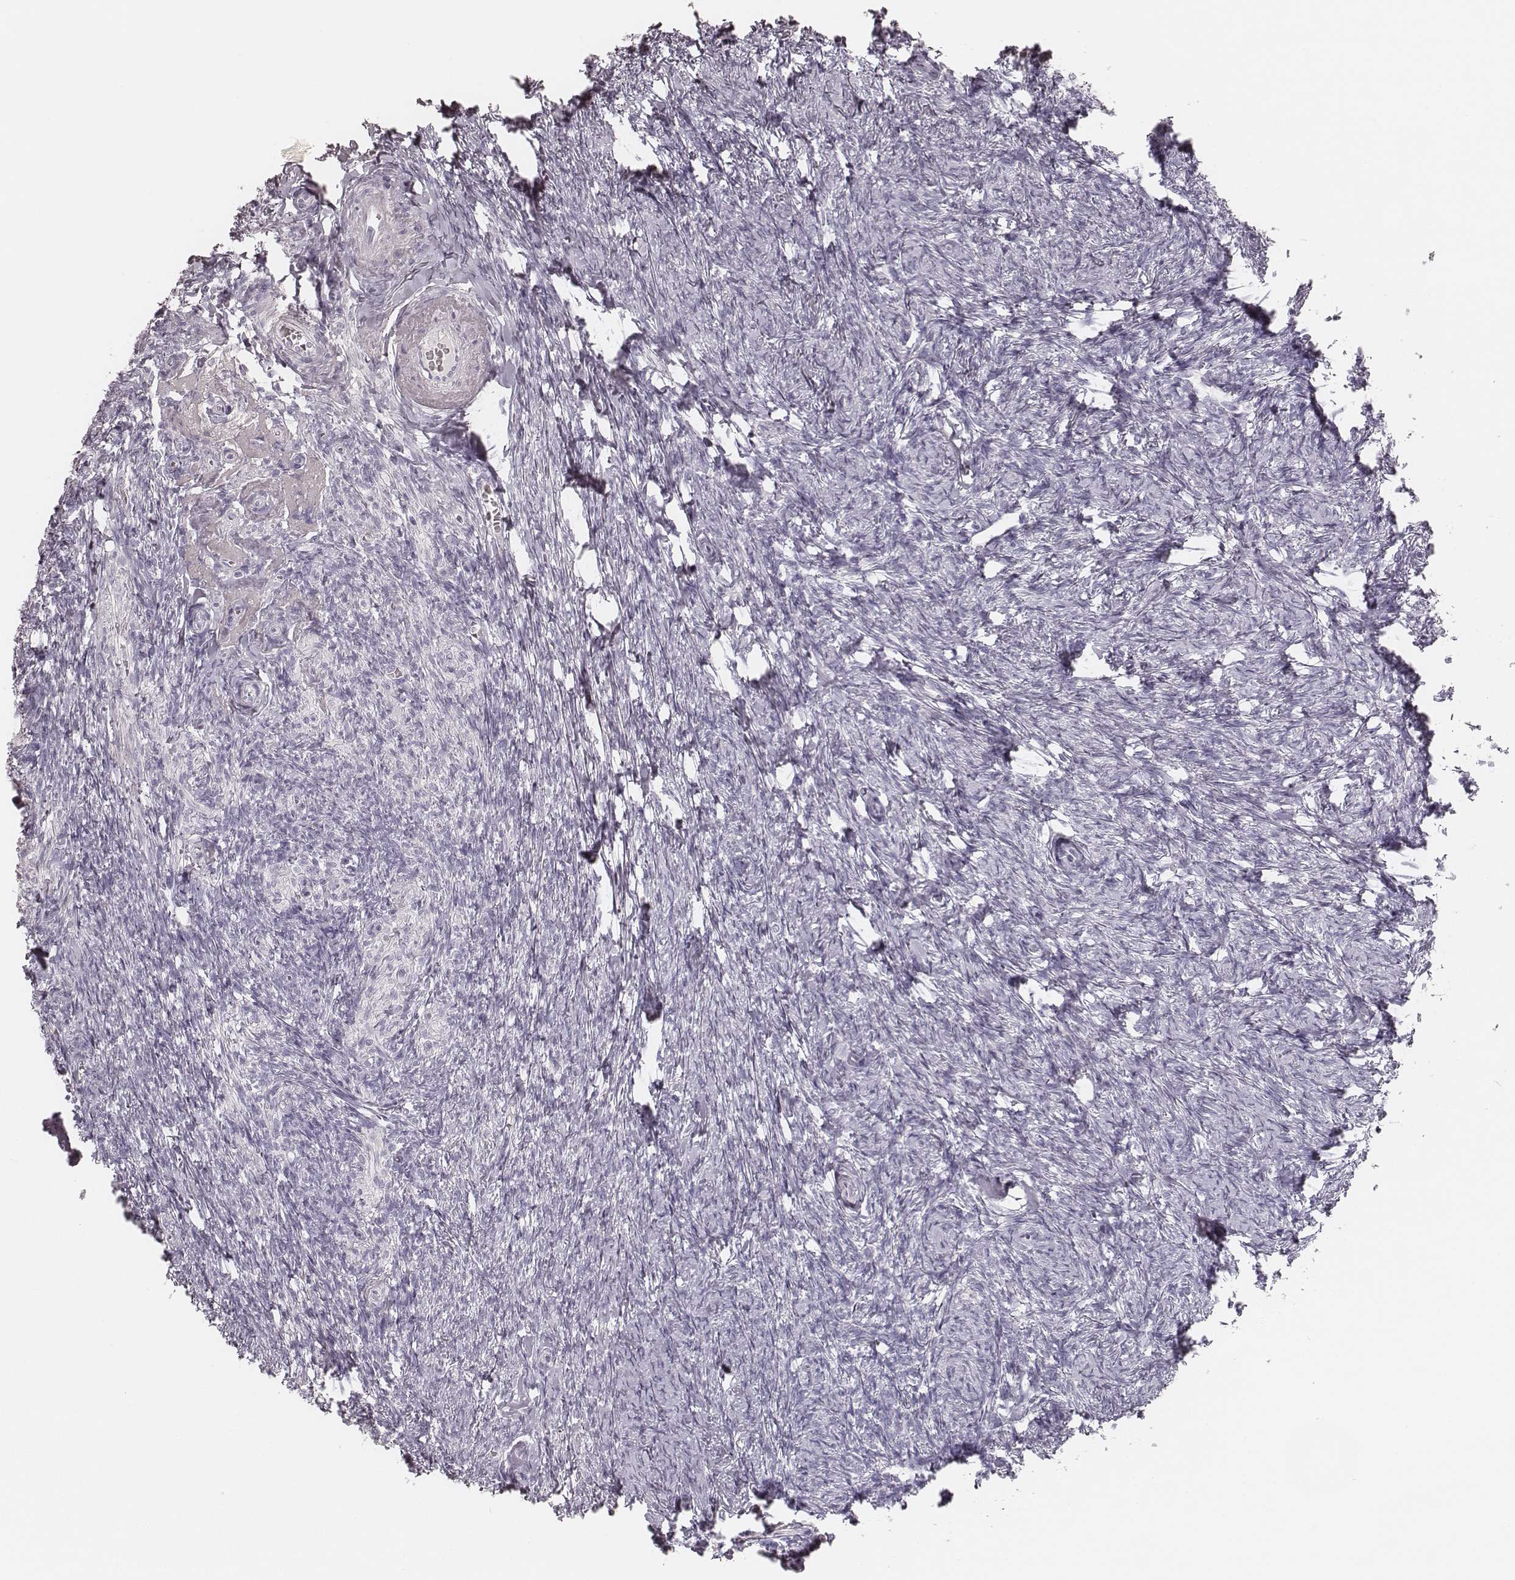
{"staining": {"intensity": "negative", "quantity": "none", "location": "none"}, "tissue": "ovary", "cell_type": "Ovarian stroma cells", "image_type": "normal", "snomed": [{"axis": "morphology", "description": "Normal tissue, NOS"}, {"axis": "topography", "description": "Ovary"}], "caption": "Immunohistochemistry of normal human ovary demonstrates no expression in ovarian stroma cells.", "gene": "KRT82", "patient": {"sex": "female", "age": 72}}